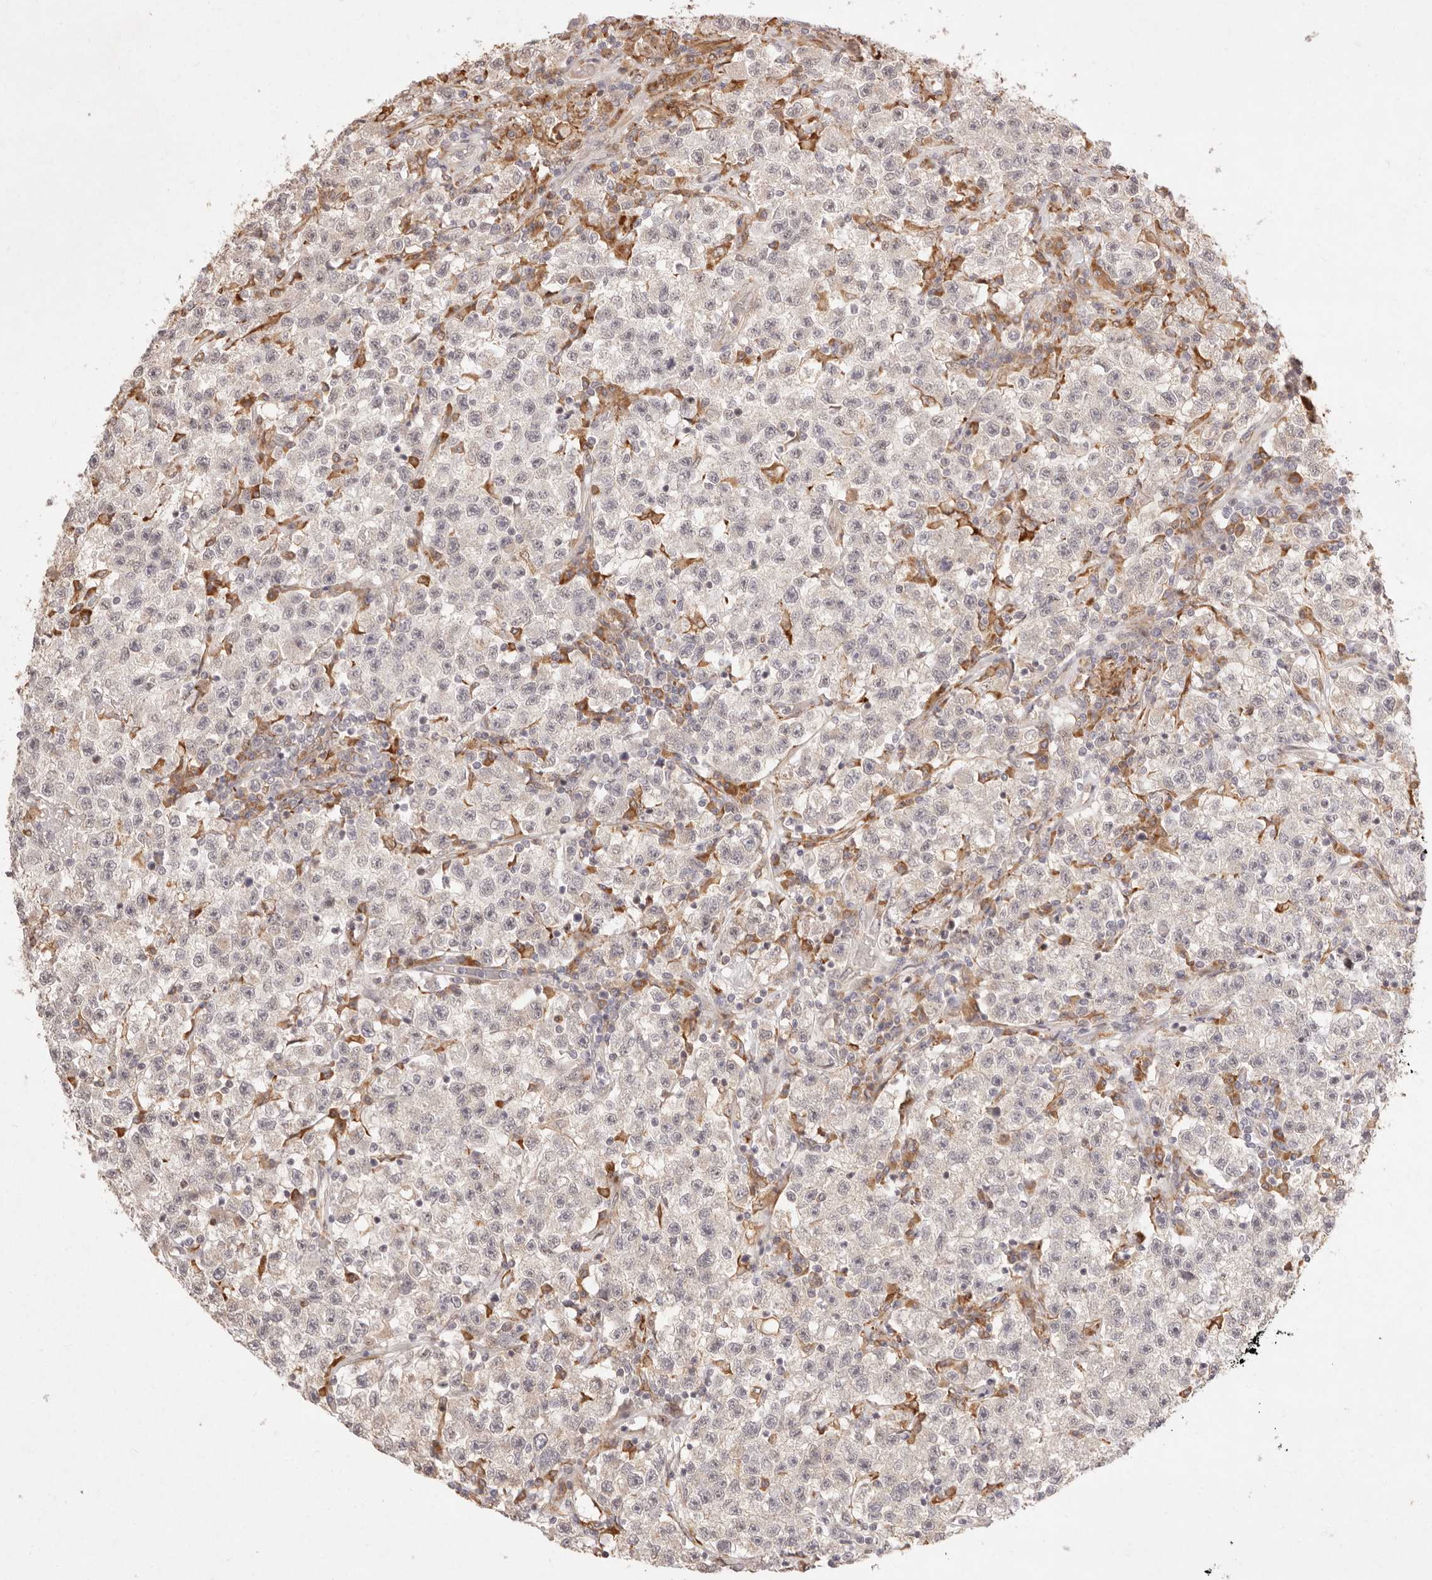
{"staining": {"intensity": "negative", "quantity": "none", "location": "none"}, "tissue": "testis cancer", "cell_type": "Tumor cells", "image_type": "cancer", "snomed": [{"axis": "morphology", "description": "Seminoma, NOS"}, {"axis": "topography", "description": "Testis"}], "caption": "A high-resolution photomicrograph shows immunohistochemistry staining of seminoma (testis), which demonstrates no significant positivity in tumor cells.", "gene": "C1orf127", "patient": {"sex": "male", "age": 22}}